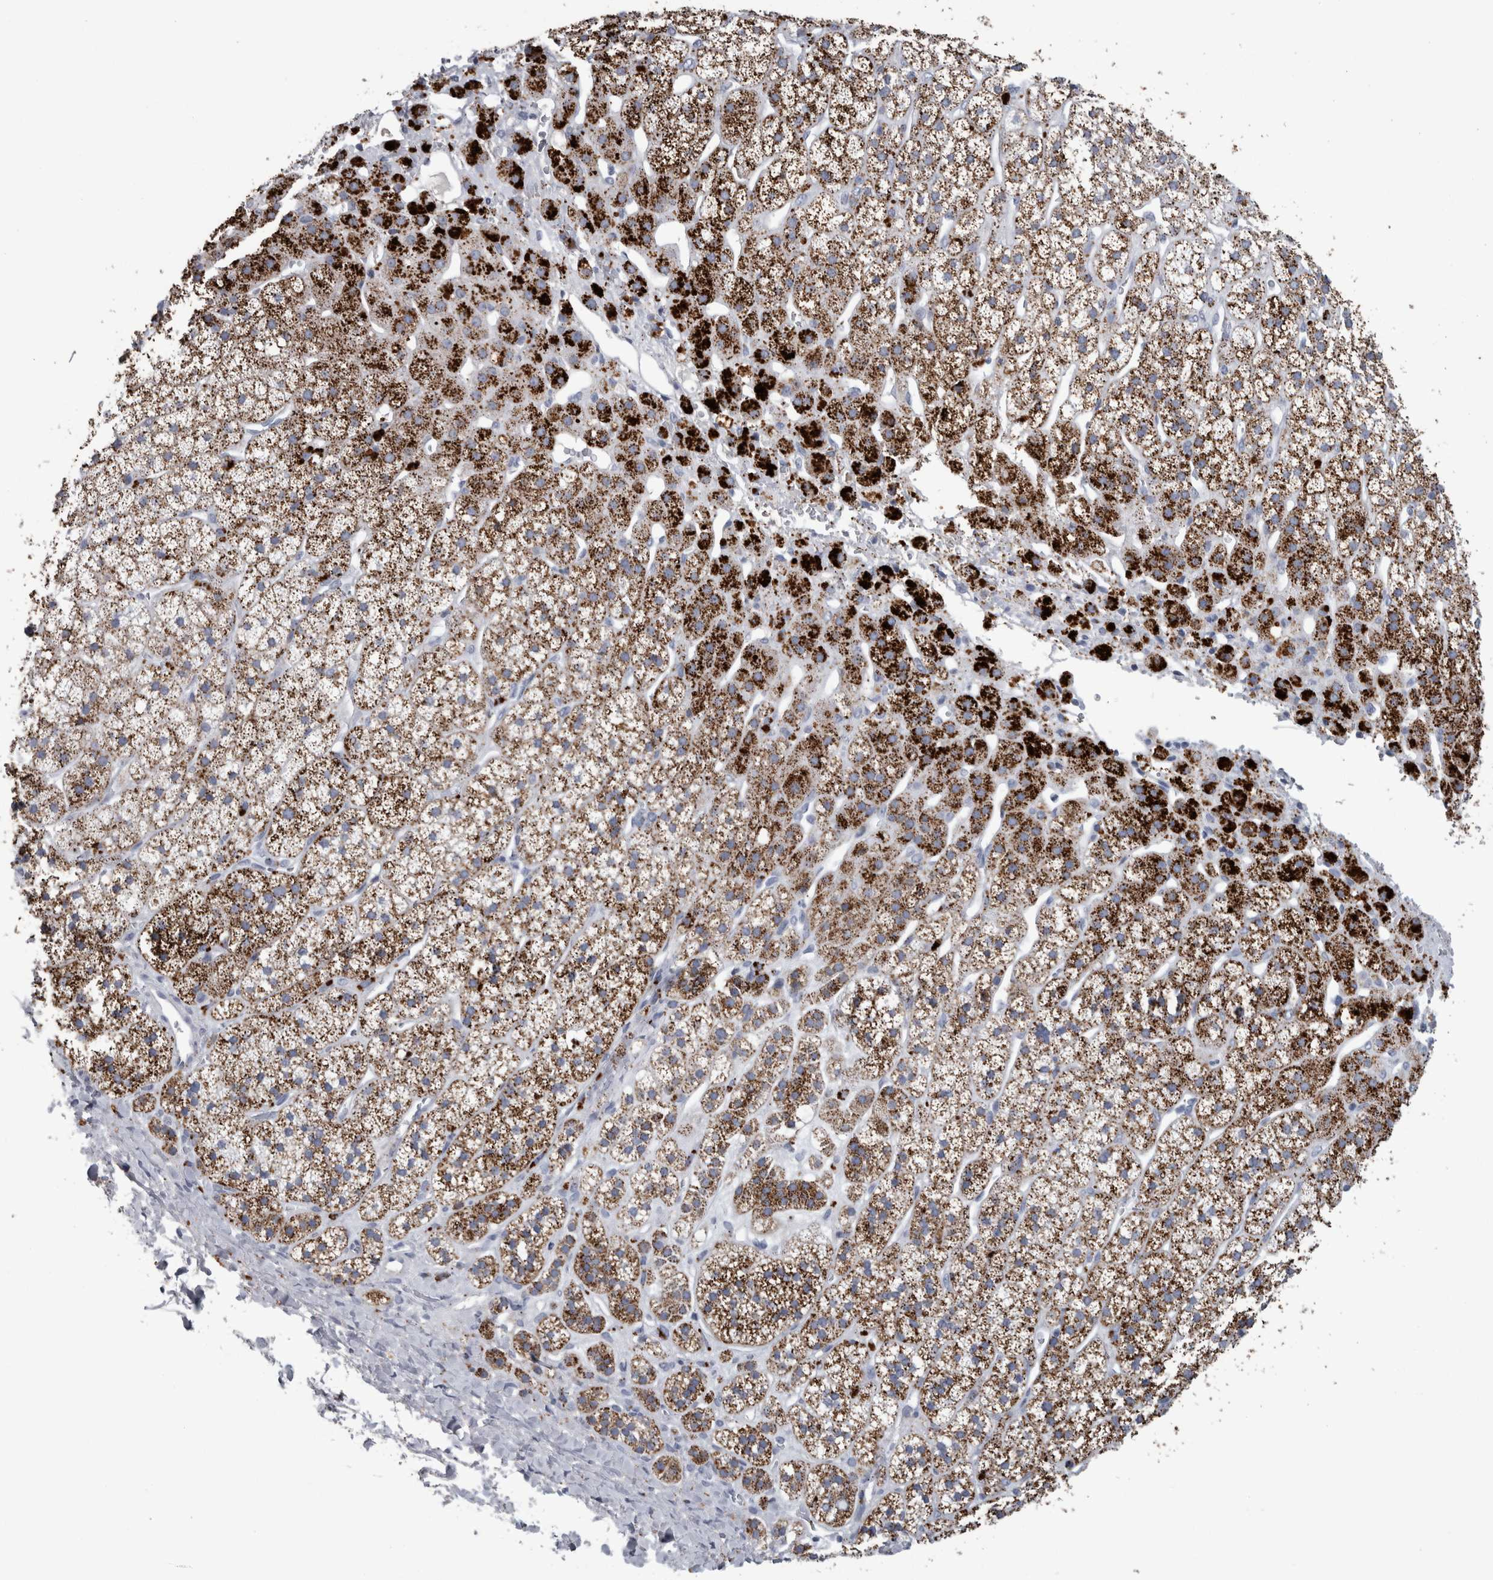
{"staining": {"intensity": "strong", "quantity": ">75%", "location": "cytoplasmic/membranous"}, "tissue": "adrenal gland", "cell_type": "Glandular cells", "image_type": "normal", "snomed": [{"axis": "morphology", "description": "Normal tissue, NOS"}, {"axis": "topography", "description": "Adrenal gland"}], "caption": "Adrenal gland stained for a protein shows strong cytoplasmic/membranous positivity in glandular cells. (DAB (3,3'-diaminobenzidine) IHC, brown staining for protein, blue staining for nuclei).", "gene": "DPP7", "patient": {"sex": "male", "age": 56}}